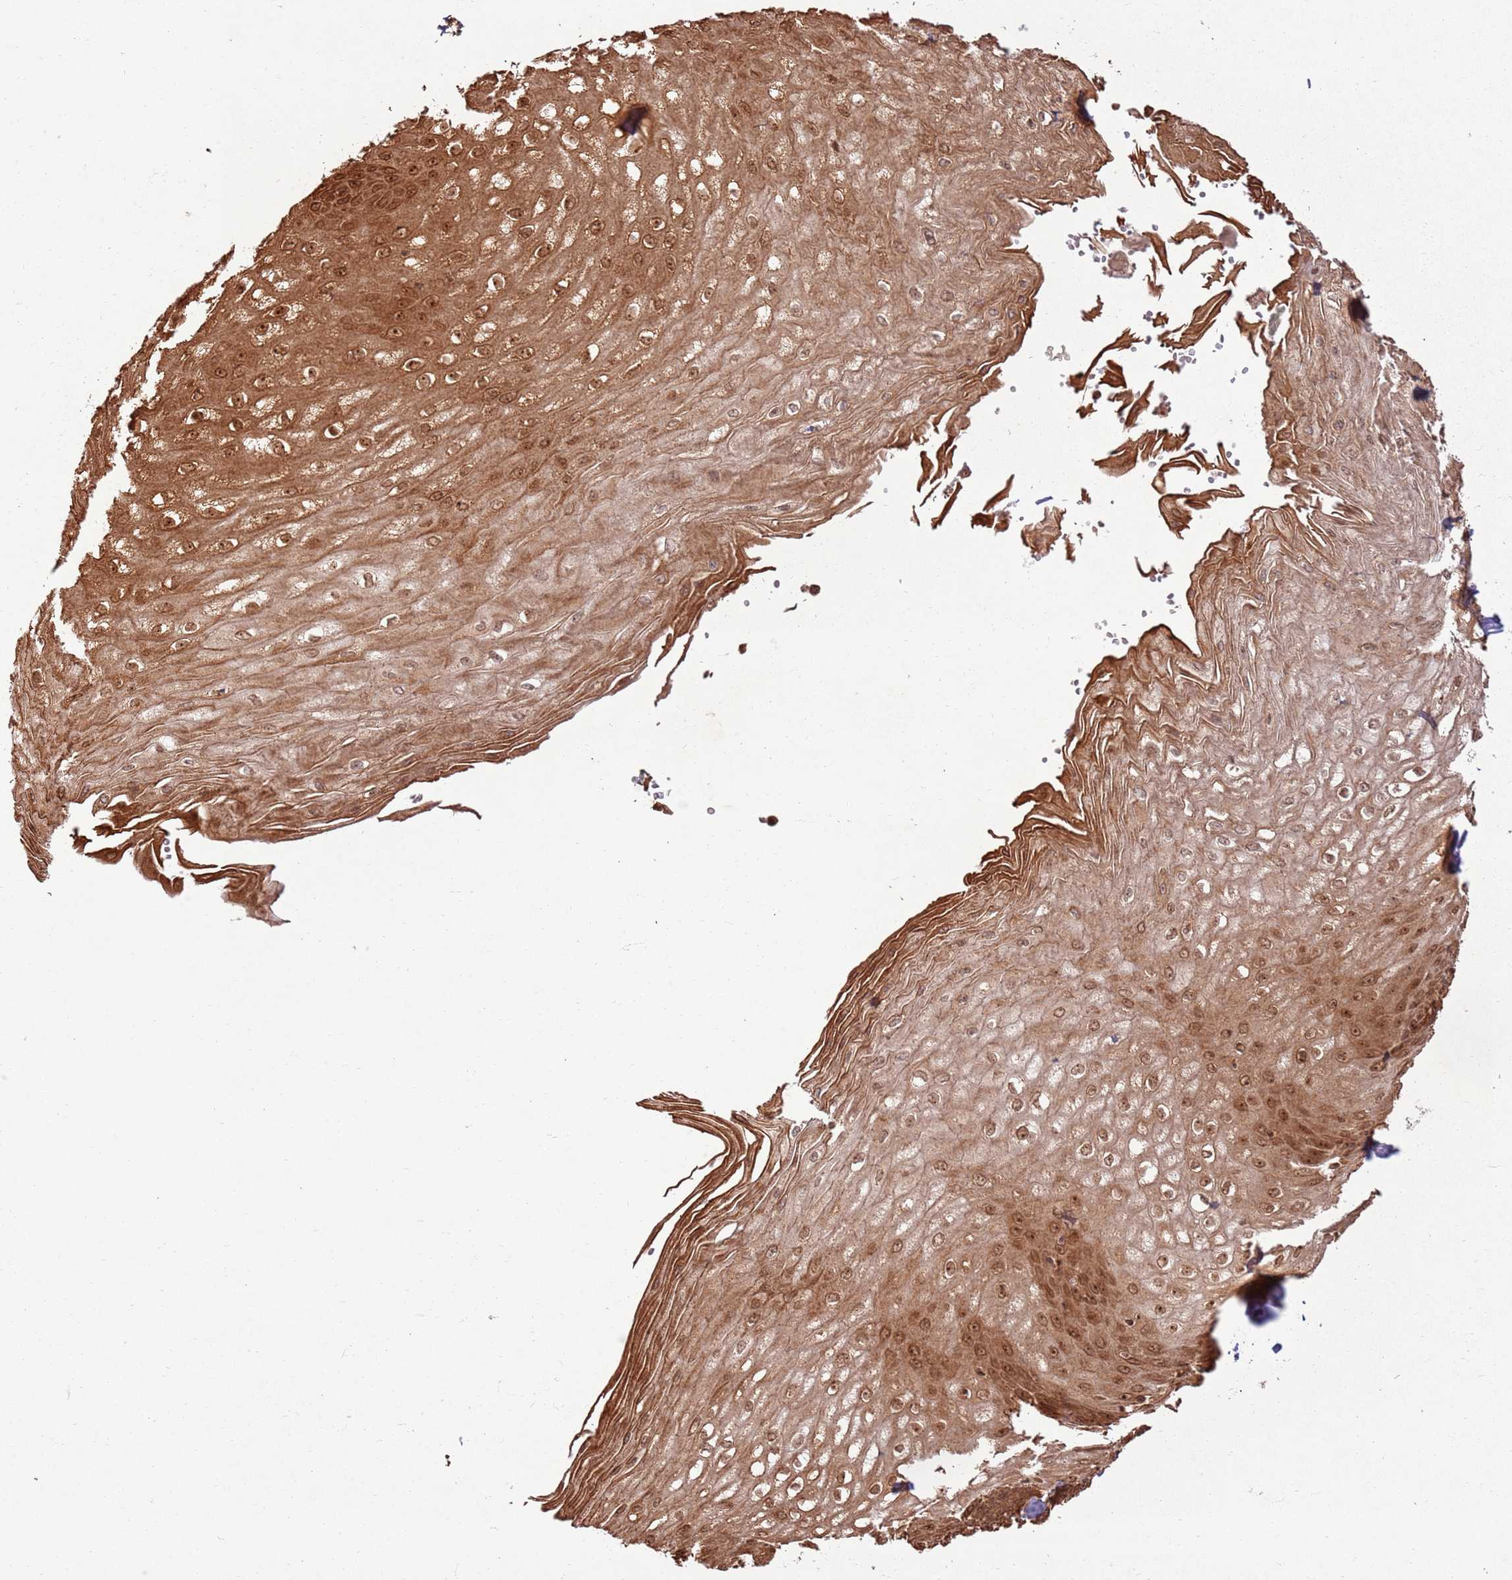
{"staining": {"intensity": "strong", "quantity": ">75%", "location": "cytoplasmic/membranous,nuclear"}, "tissue": "esophagus", "cell_type": "Squamous epithelial cells", "image_type": "normal", "snomed": [{"axis": "morphology", "description": "Normal tissue, NOS"}, {"axis": "topography", "description": "Esophagus"}], "caption": "Immunohistochemistry (DAB (3,3'-diaminobenzidine)) staining of benign human esophagus displays strong cytoplasmic/membranous,nuclear protein staining in approximately >75% of squamous epithelial cells.", "gene": "TBC1D13", "patient": {"sex": "male", "age": 60}}